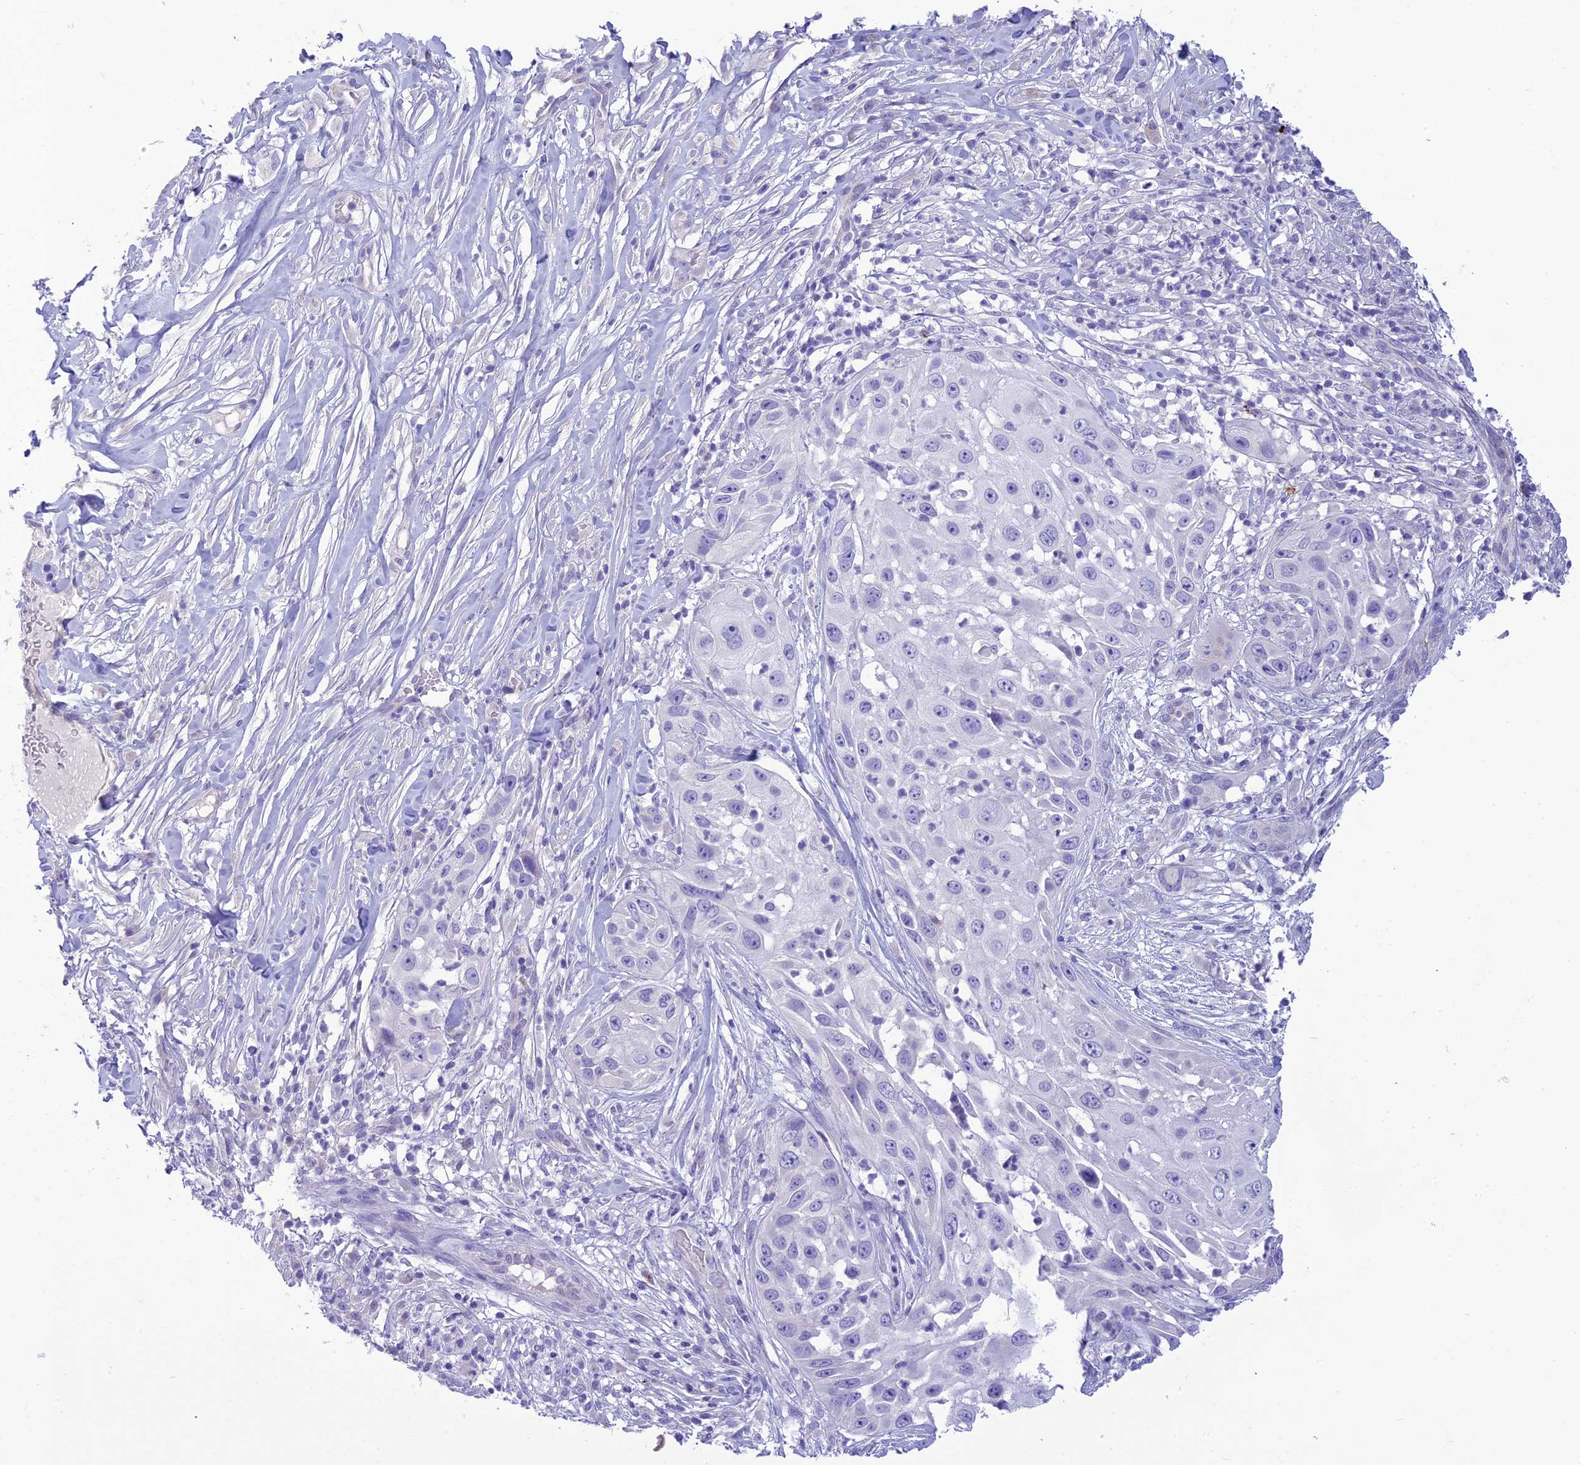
{"staining": {"intensity": "negative", "quantity": "none", "location": "none"}, "tissue": "skin cancer", "cell_type": "Tumor cells", "image_type": "cancer", "snomed": [{"axis": "morphology", "description": "Squamous cell carcinoma, NOS"}, {"axis": "topography", "description": "Skin"}], "caption": "DAB (3,3'-diaminobenzidine) immunohistochemical staining of skin squamous cell carcinoma exhibits no significant positivity in tumor cells.", "gene": "DHDH", "patient": {"sex": "female", "age": 44}}